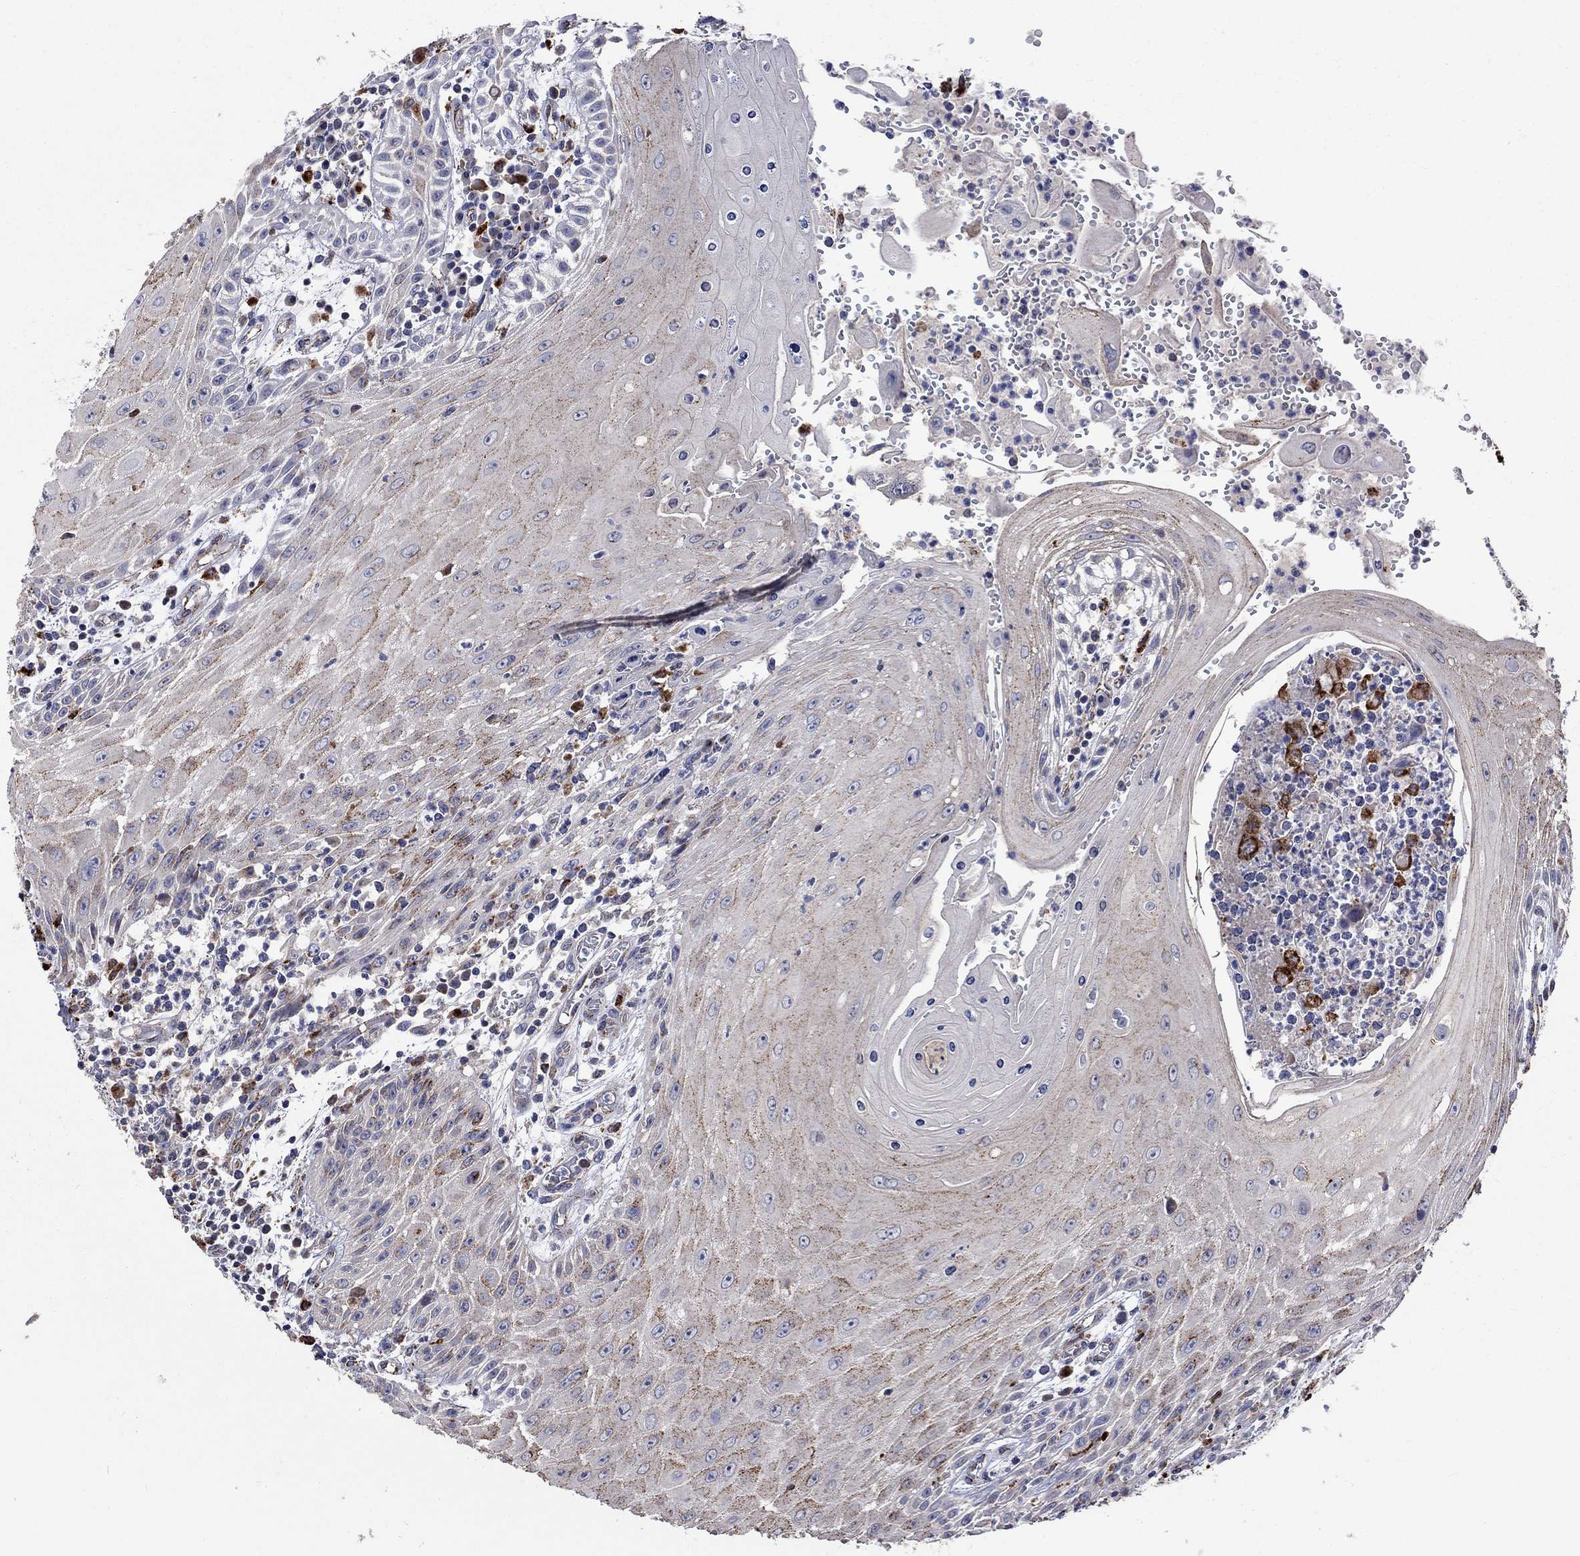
{"staining": {"intensity": "weak", "quantity": ">75%", "location": "cytoplasmic/membranous"}, "tissue": "head and neck cancer", "cell_type": "Tumor cells", "image_type": "cancer", "snomed": [{"axis": "morphology", "description": "Squamous cell carcinoma, NOS"}, {"axis": "topography", "description": "Oral tissue"}, {"axis": "topography", "description": "Head-Neck"}], "caption": "Immunohistochemistry (DAB) staining of head and neck cancer (squamous cell carcinoma) displays weak cytoplasmic/membranous protein expression in approximately >75% of tumor cells.", "gene": "CTSB", "patient": {"sex": "male", "age": 58}}